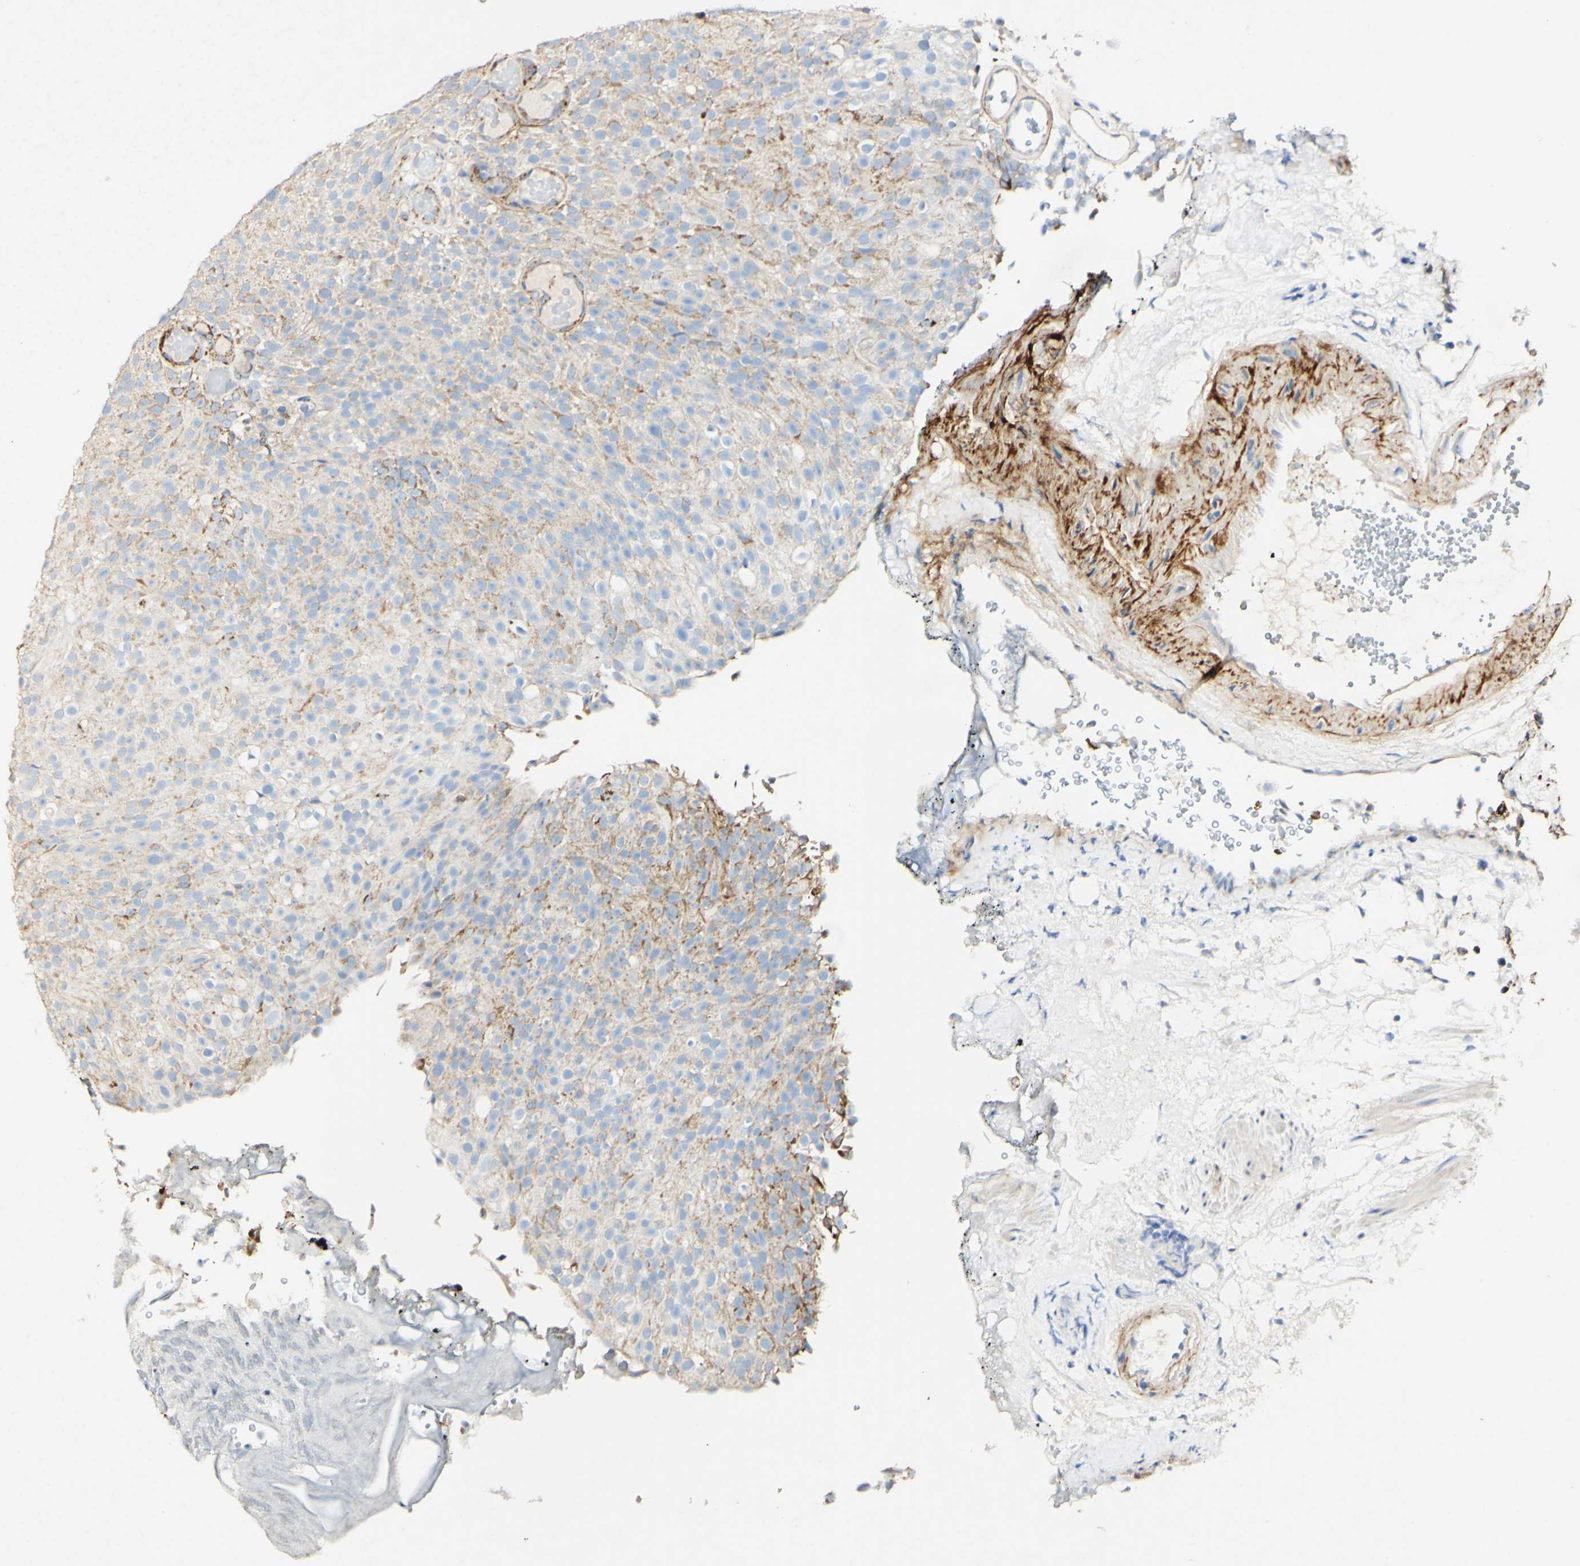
{"staining": {"intensity": "weak", "quantity": "25%-75%", "location": "cytoplasmic/membranous"}, "tissue": "urothelial cancer", "cell_type": "Tumor cells", "image_type": "cancer", "snomed": [{"axis": "morphology", "description": "Urothelial carcinoma, Low grade"}, {"axis": "topography", "description": "Urinary bladder"}], "caption": "Weak cytoplasmic/membranous expression is present in approximately 25%-75% of tumor cells in low-grade urothelial carcinoma.", "gene": "OXCT1", "patient": {"sex": "male", "age": 78}}